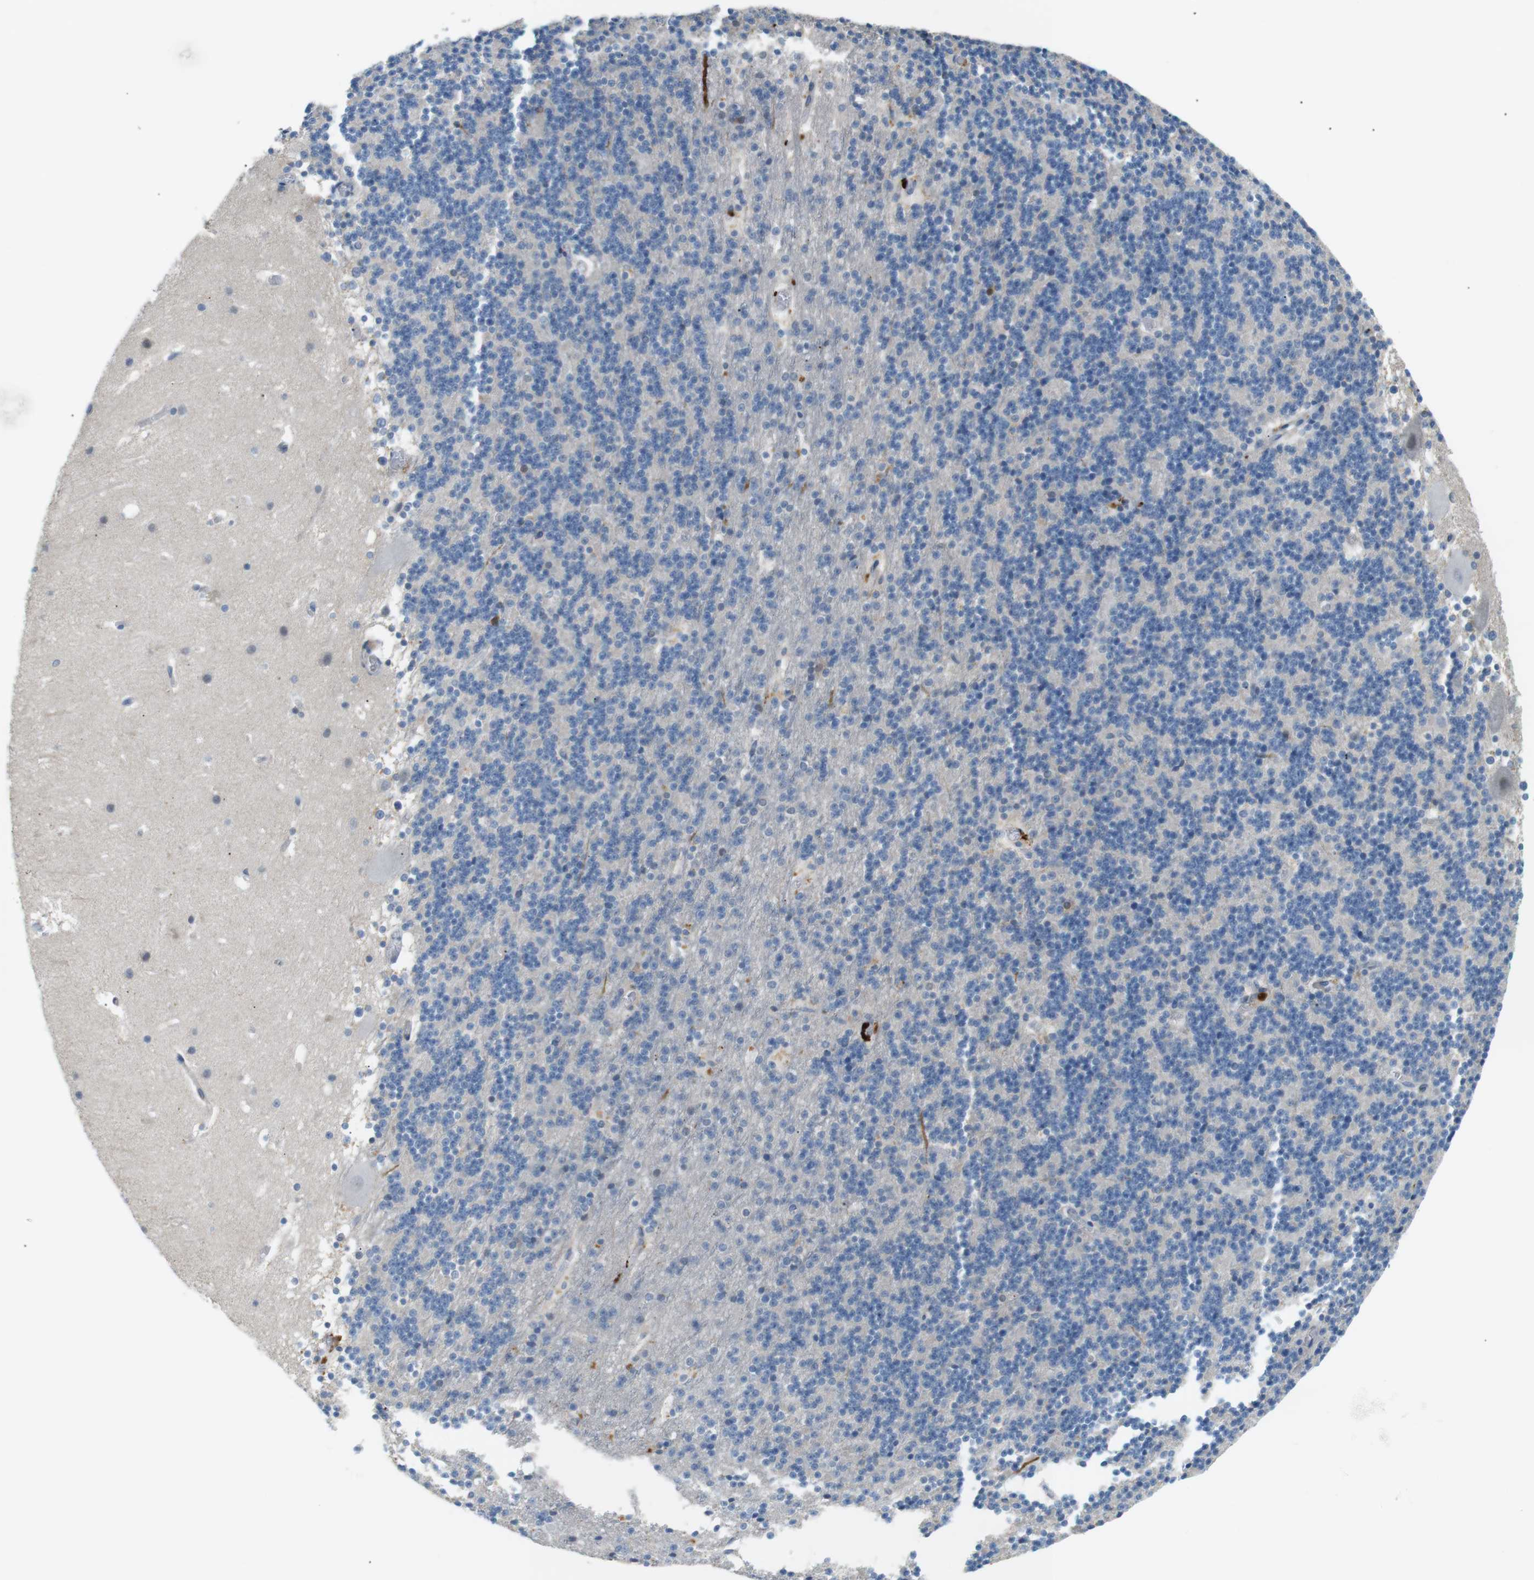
{"staining": {"intensity": "negative", "quantity": "none", "location": "none"}, "tissue": "cerebellum", "cell_type": "Cells in granular layer", "image_type": "normal", "snomed": [{"axis": "morphology", "description": "Normal tissue, NOS"}, {"axis": "topography", "description": "Cerebellum"}], "caption": "Cells in granular layer show no significant staining in normal cerebellum. The staining is performed using DAB brown chromogen with nuclei counter-stained in using hematoxylin.", "gene": "MTARC2", "patient": {"sex": "male", "age": 45}}